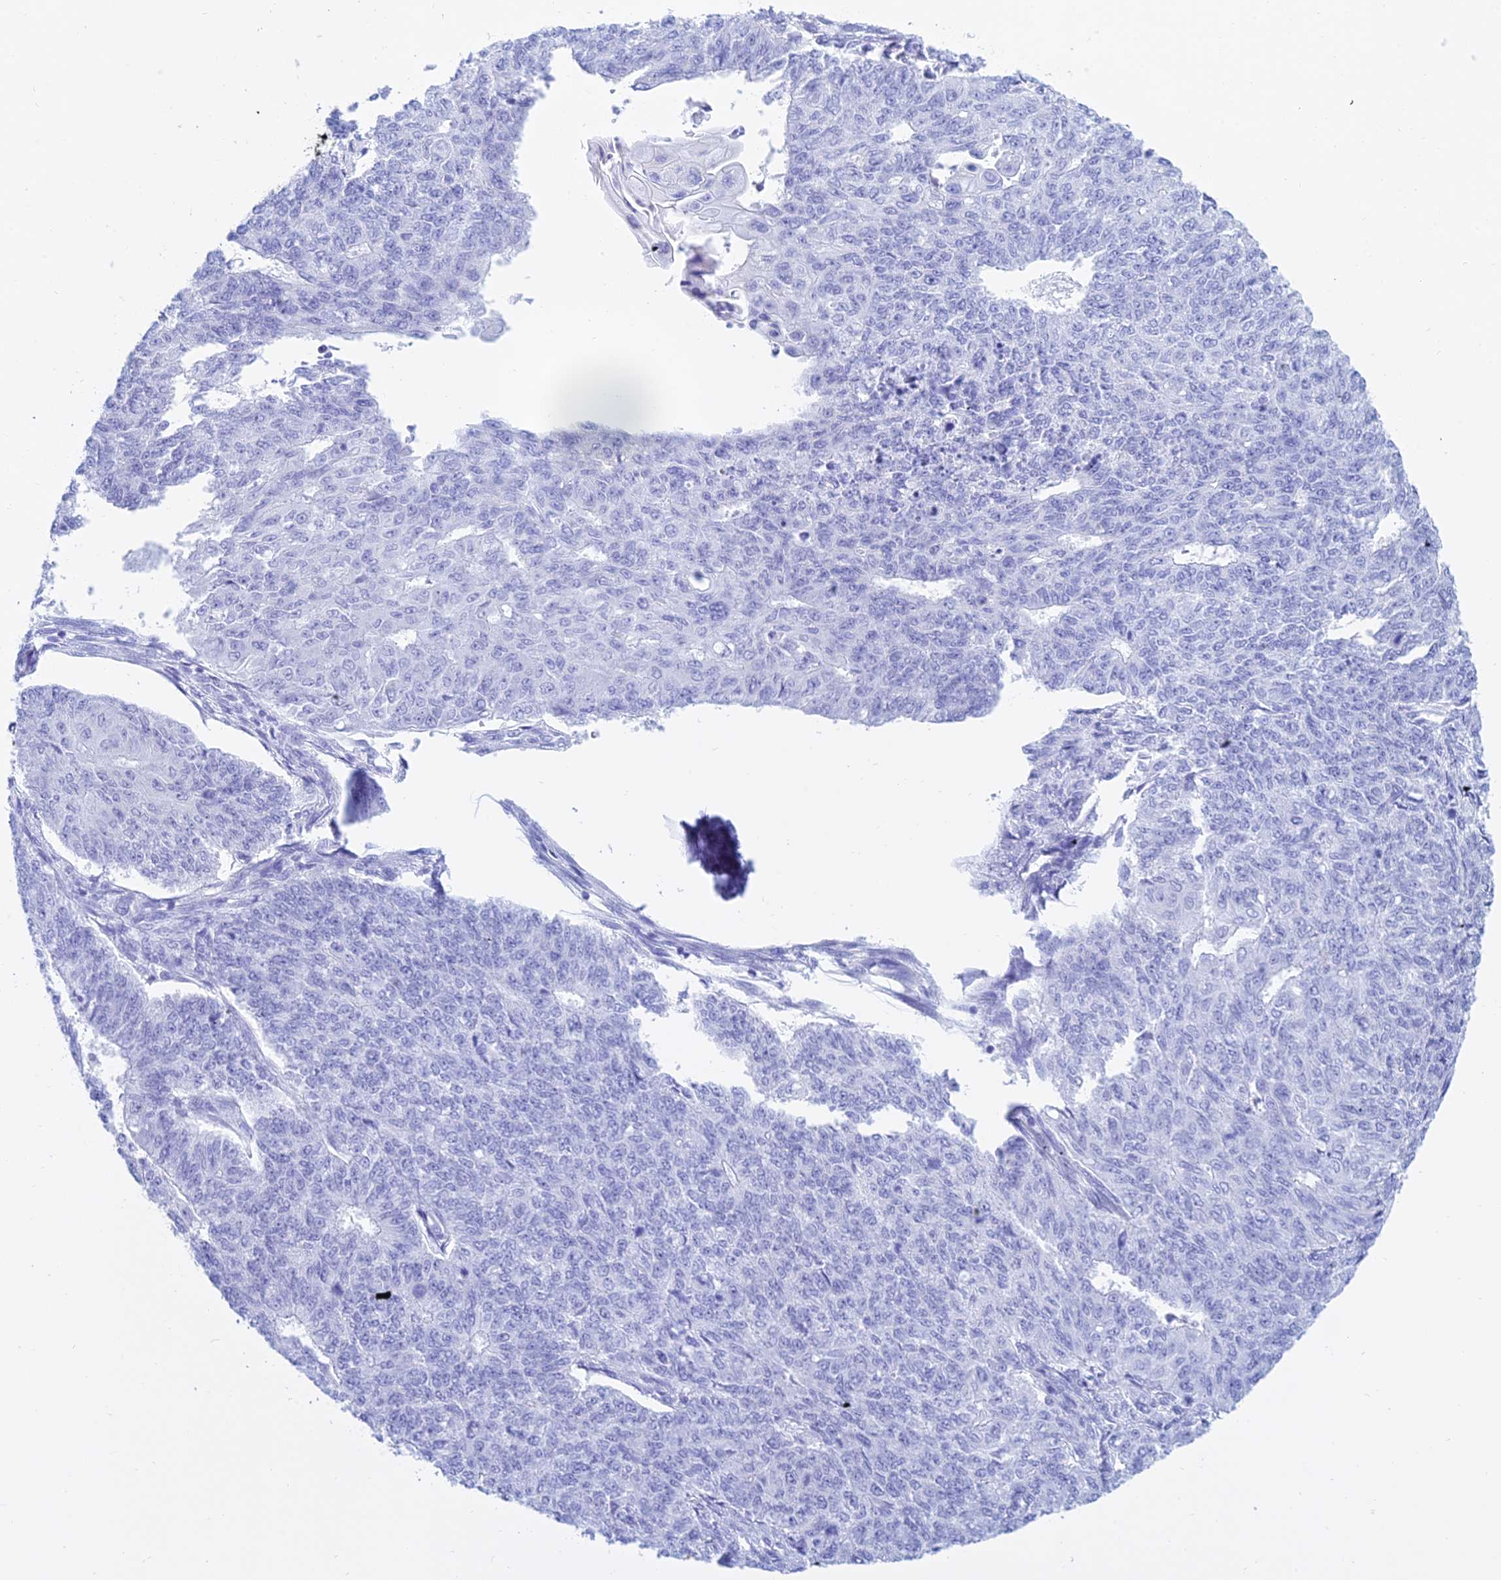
{"staining": {"intensity": "negative", "quantity": "none", "location": "none"}, "tissue": "endometrial cancer", "cell_type": "Tumor cells", "image_type": "cancer", "snomed": [{"axis": "morphology", "description": "Adenocarcinoma, NOS"}, {"axis": "topography", "description": "Endometrium"}], "caption": "Tumor cells are negative for protein expression in human endometrial adenocarcinoma. (Brightfield microscopy of DAB (3,3'-diaminobenzidine) immunohistochemistry at high magnification).", "gene": "PATE4", "patient": {"sex": "female", "age": 32}}